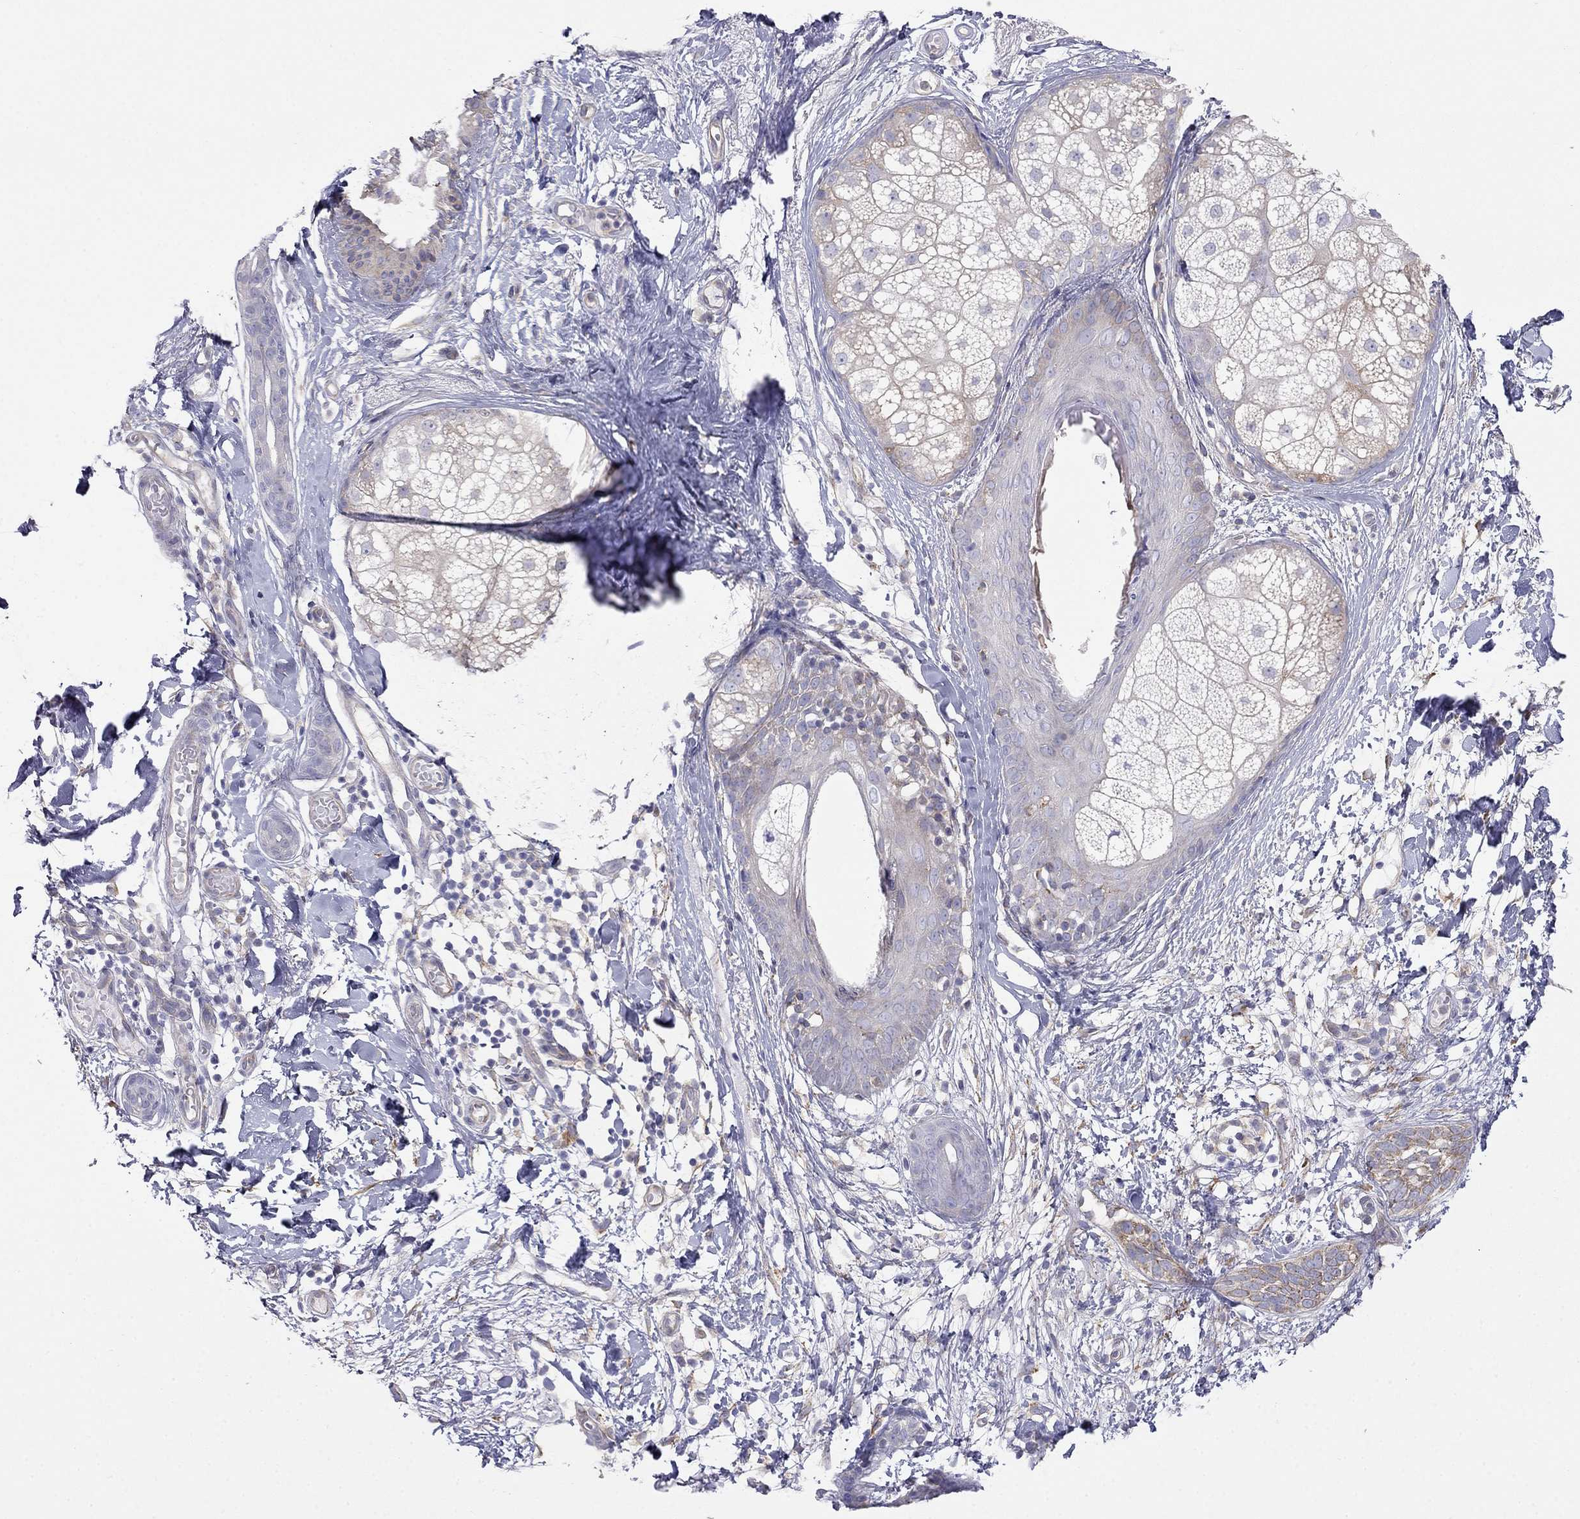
{"staining": {"intensity": "moderate", "quantity": ">75%", "location": "cytoplasmic/membranous"}, "tissue": "skin cancer", "cell_type": "Tumor cells", "image_type": "cancer", "snomed": [{"axis": "morphology", "description": "Normal tissue, NOS"}, {"axis": "morphology", "description": "Basal cell carcinoma"}, {"axis": "topography", "description": "Skin"}], "caption": "This image demonstrates skin cancer stained with immunohistochemistry to label a protein in brown. The cytoplasmic/membranous of tumor cells show moderate positivity for the protein. Nuclei are counter-stained blue.", "gene": "LONRF2", "patient": {"sex": "male", "age": 84}}